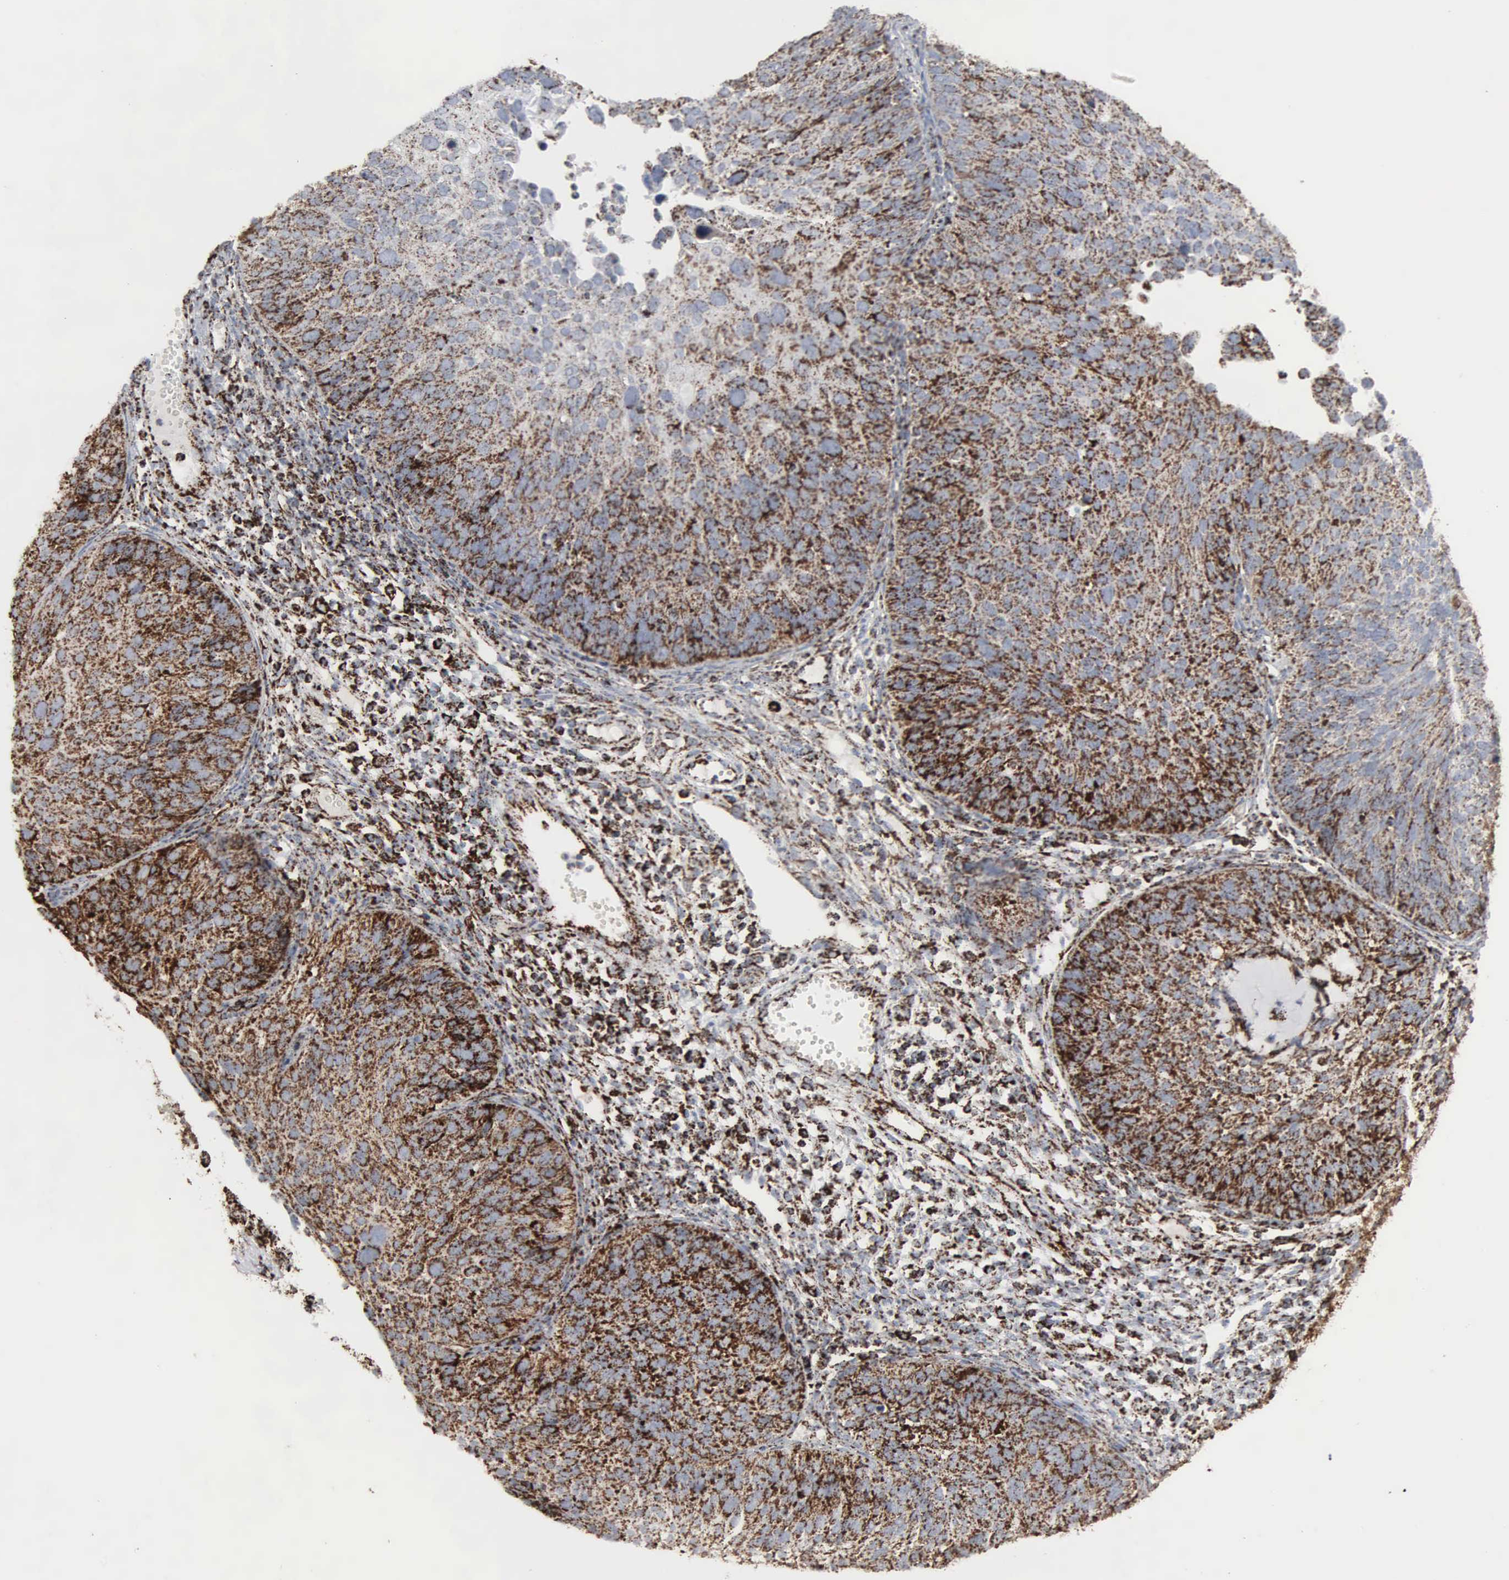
{"staining": {"intensity": "strong", "quantity": ">75%", "location": "cytoplasmic/membranous"}, "tissue": "cervical cancer", "cell_type": "Tumor cells", "image_type": "cancer", "snomed": [{"axis": "morphology", "description": "Squamous cell carcinoma, NOS"}, {"axis": "topography", "description": "Cervix"}], "caption": "The immunohistochemical stain shows strong cytoplasmic/membranous positivity in tumor cells of cervical cancer tissue. (Stains: DAB in brown, nuclei in blue, Microscopy: brightfield microscopy at high magnification).", "gene": "HSPA9", "patient": {"sex": "female", "age": 36}}